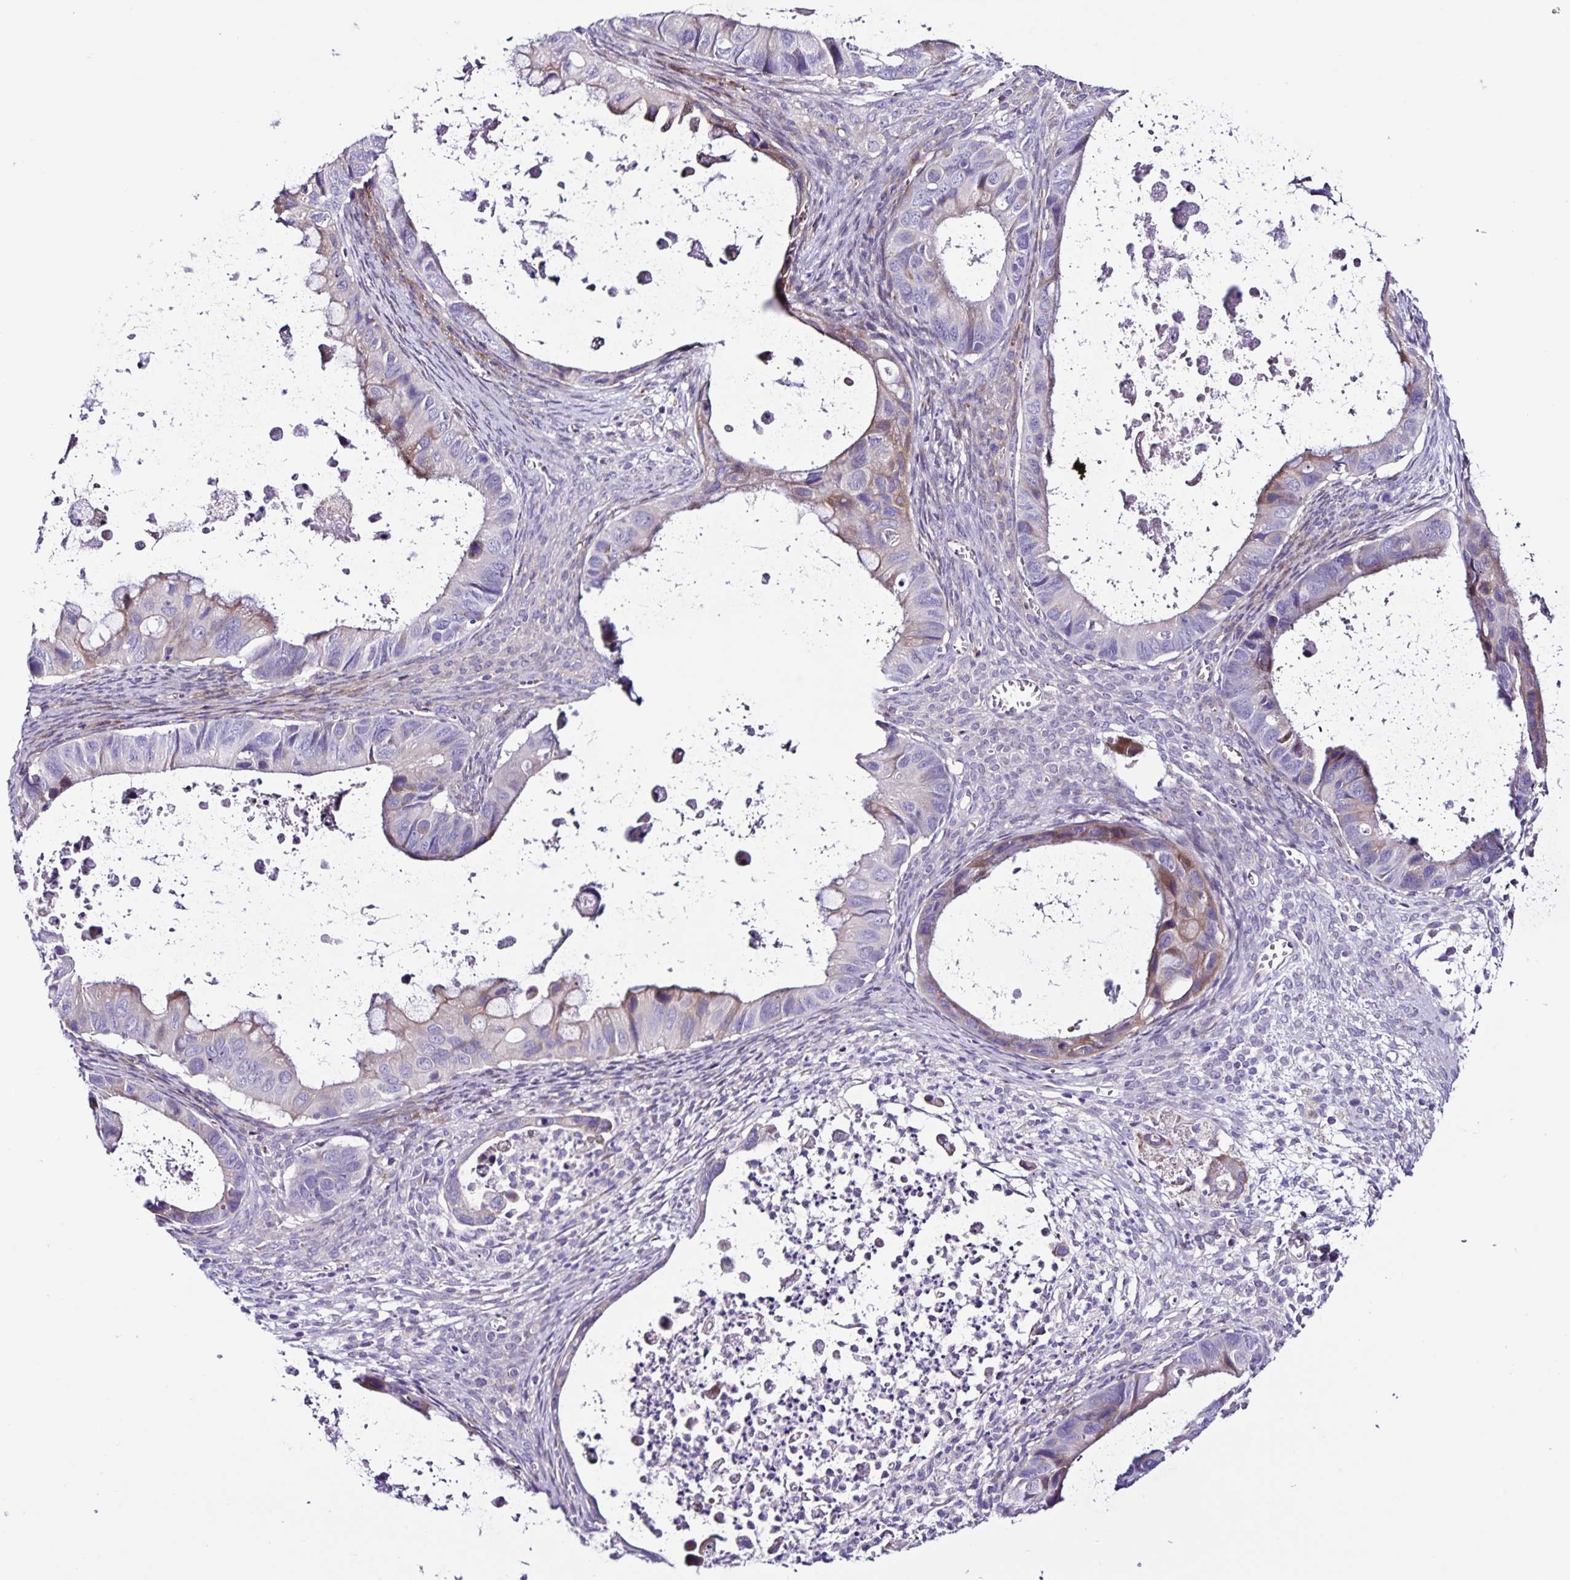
{"staining": {"intensity": "negative", "quantity": "none", "location": "none"}, "tissue": "ovarian cancer", "cell_type": "Tumor cells", "image_type": "cancer", "snomed": [{"axis": "morphology", "description": "Cystadenocarcinoma, mucinous, NOS"}, {"axis": "topography", "description": "Ovary"}], "caption": "A photomicrograph of ovarian mucinous cystadenocarcinoma stained for a protein displays no brown staining in tumor cells.", "gene": "RNFT2", "patient": {"sex": "female", "age": 64}}